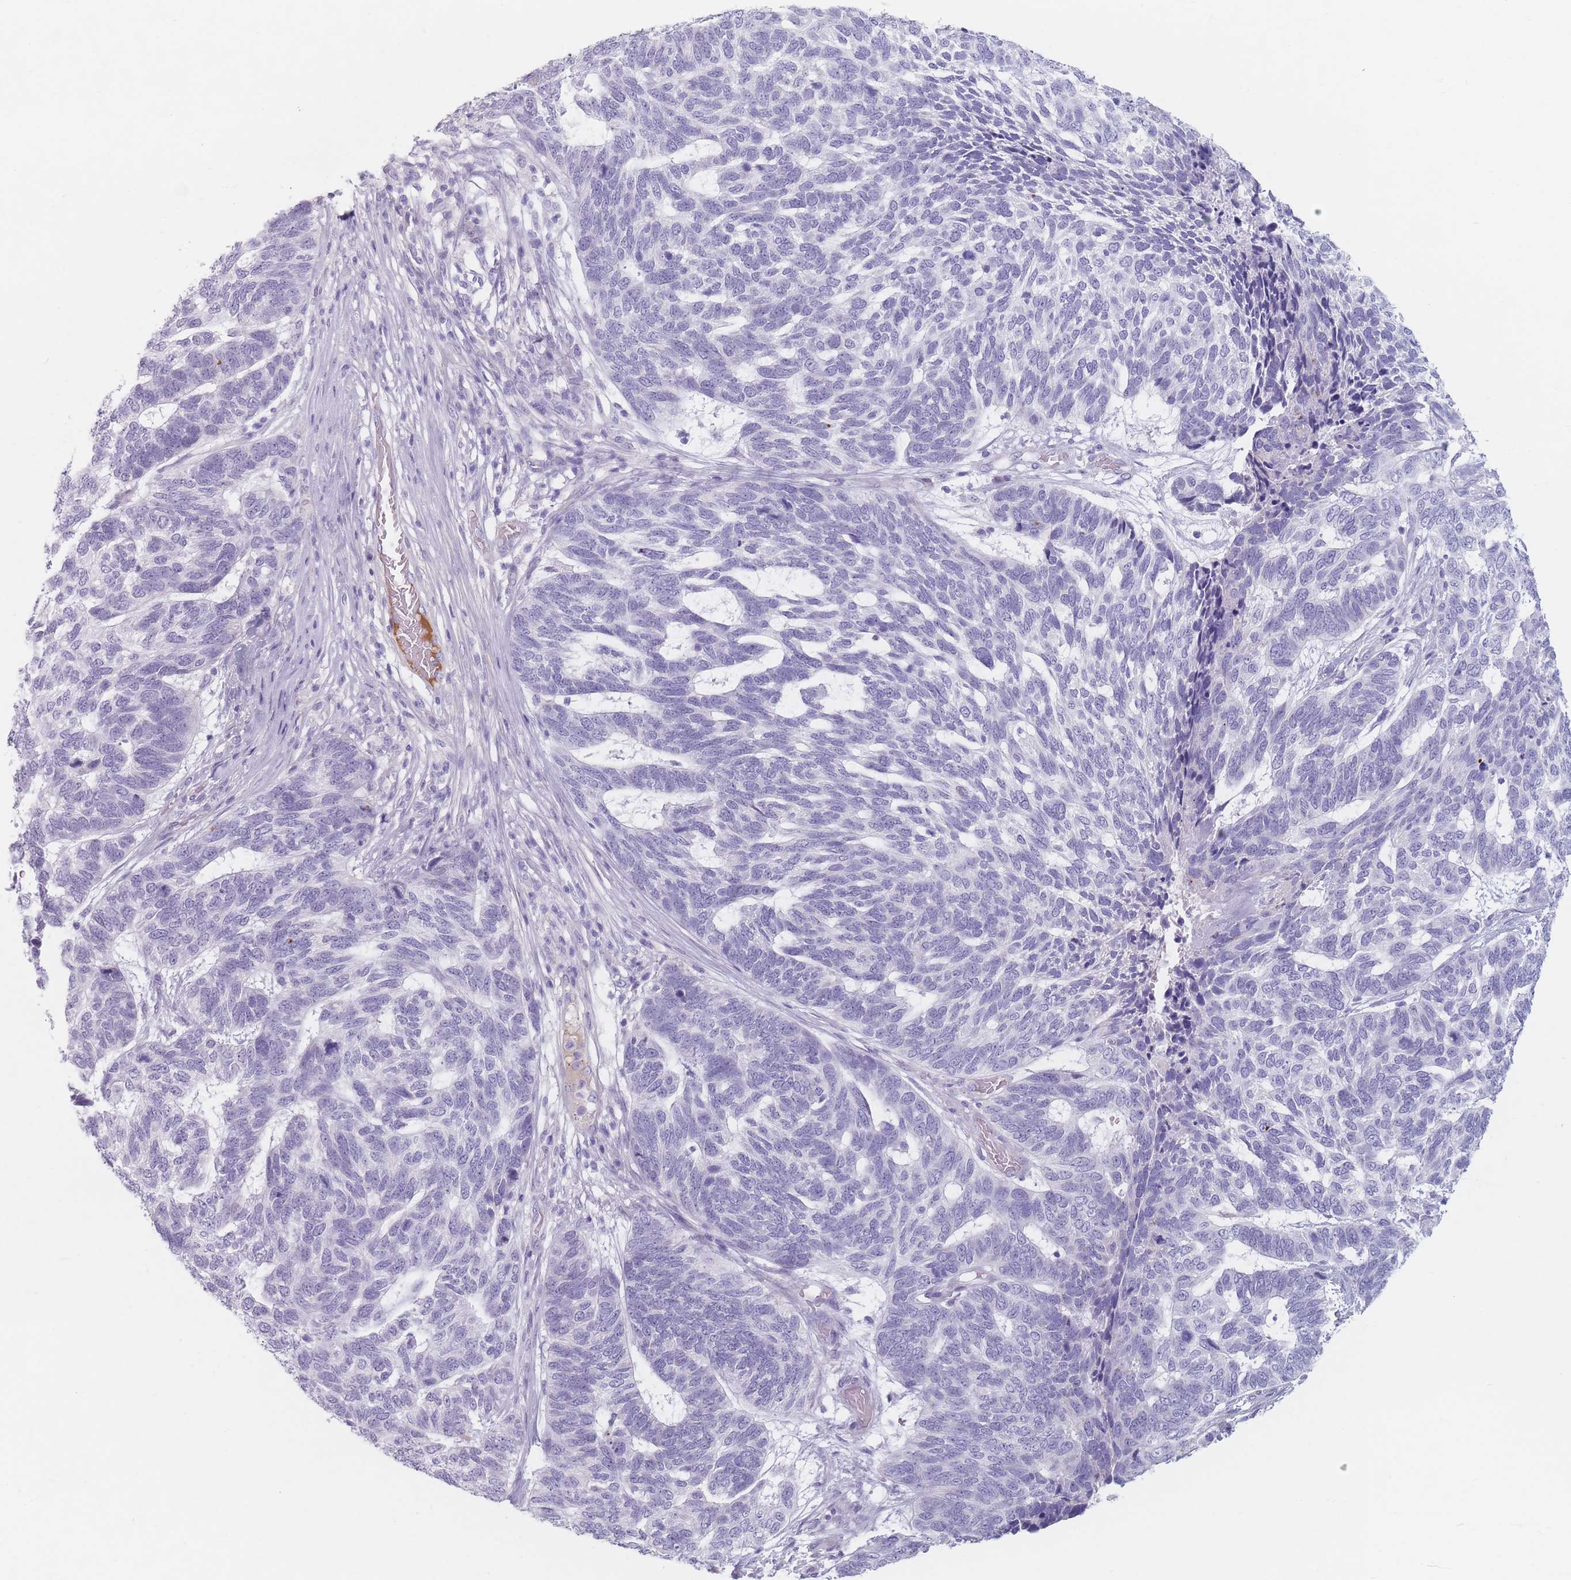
{"staining": {"intensity": "negative", "quantity": "none", "location": "none"}, "tissue": "skin cancer", "cell_type": "Tumor cells", "image_type": "cancer", "snomed": [{"axis": "morphology", "description": "Basal cell carcinoma"}, {"axis": "topography", "description": "Skin"}], "caption": "Image shows no protein positivity in tumor cells of basal cell carcinoma (skin) tissue.", "gene": "PIGM", "patient": {"sex": "female", "age": 65}}